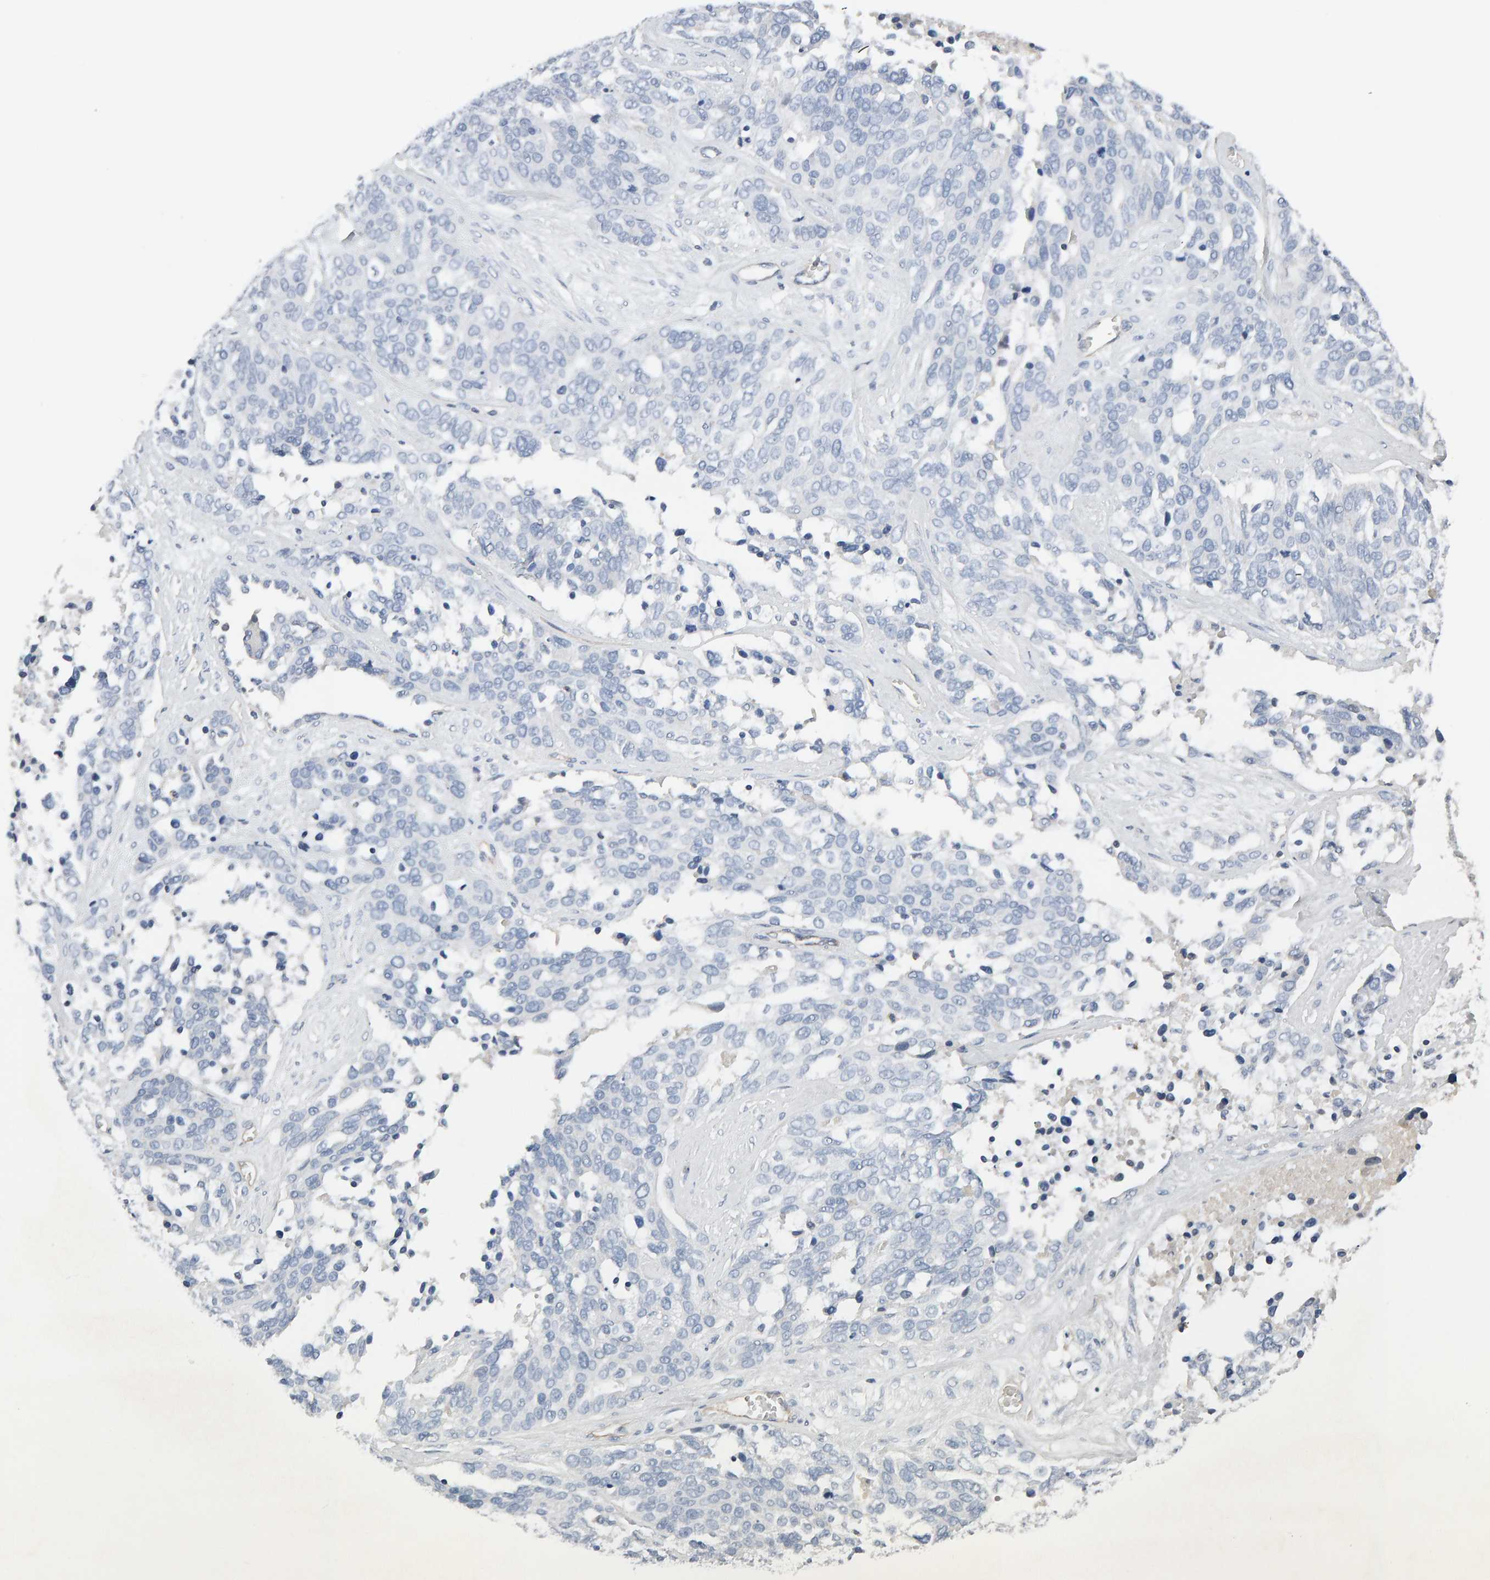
{"staining": {"intensity": "negative", "quantity": "none", "location": "none"}, "tissue": "ovarian cancer", "cell_type": "Tumor cells", "image_type": "cancer", "snomed": [{"axis": "morphology", "description": "Cystadenocarcinoma, serous, NOS"}, {"axis": "topography", "description": "Ovary"}], "caption": "This is an immunohistochemistry photomicrograph of human ovarian cancer. There is no staining in tumor cells.", "gene": "FYN", "patient": {"sex": "female", "age": 44}}